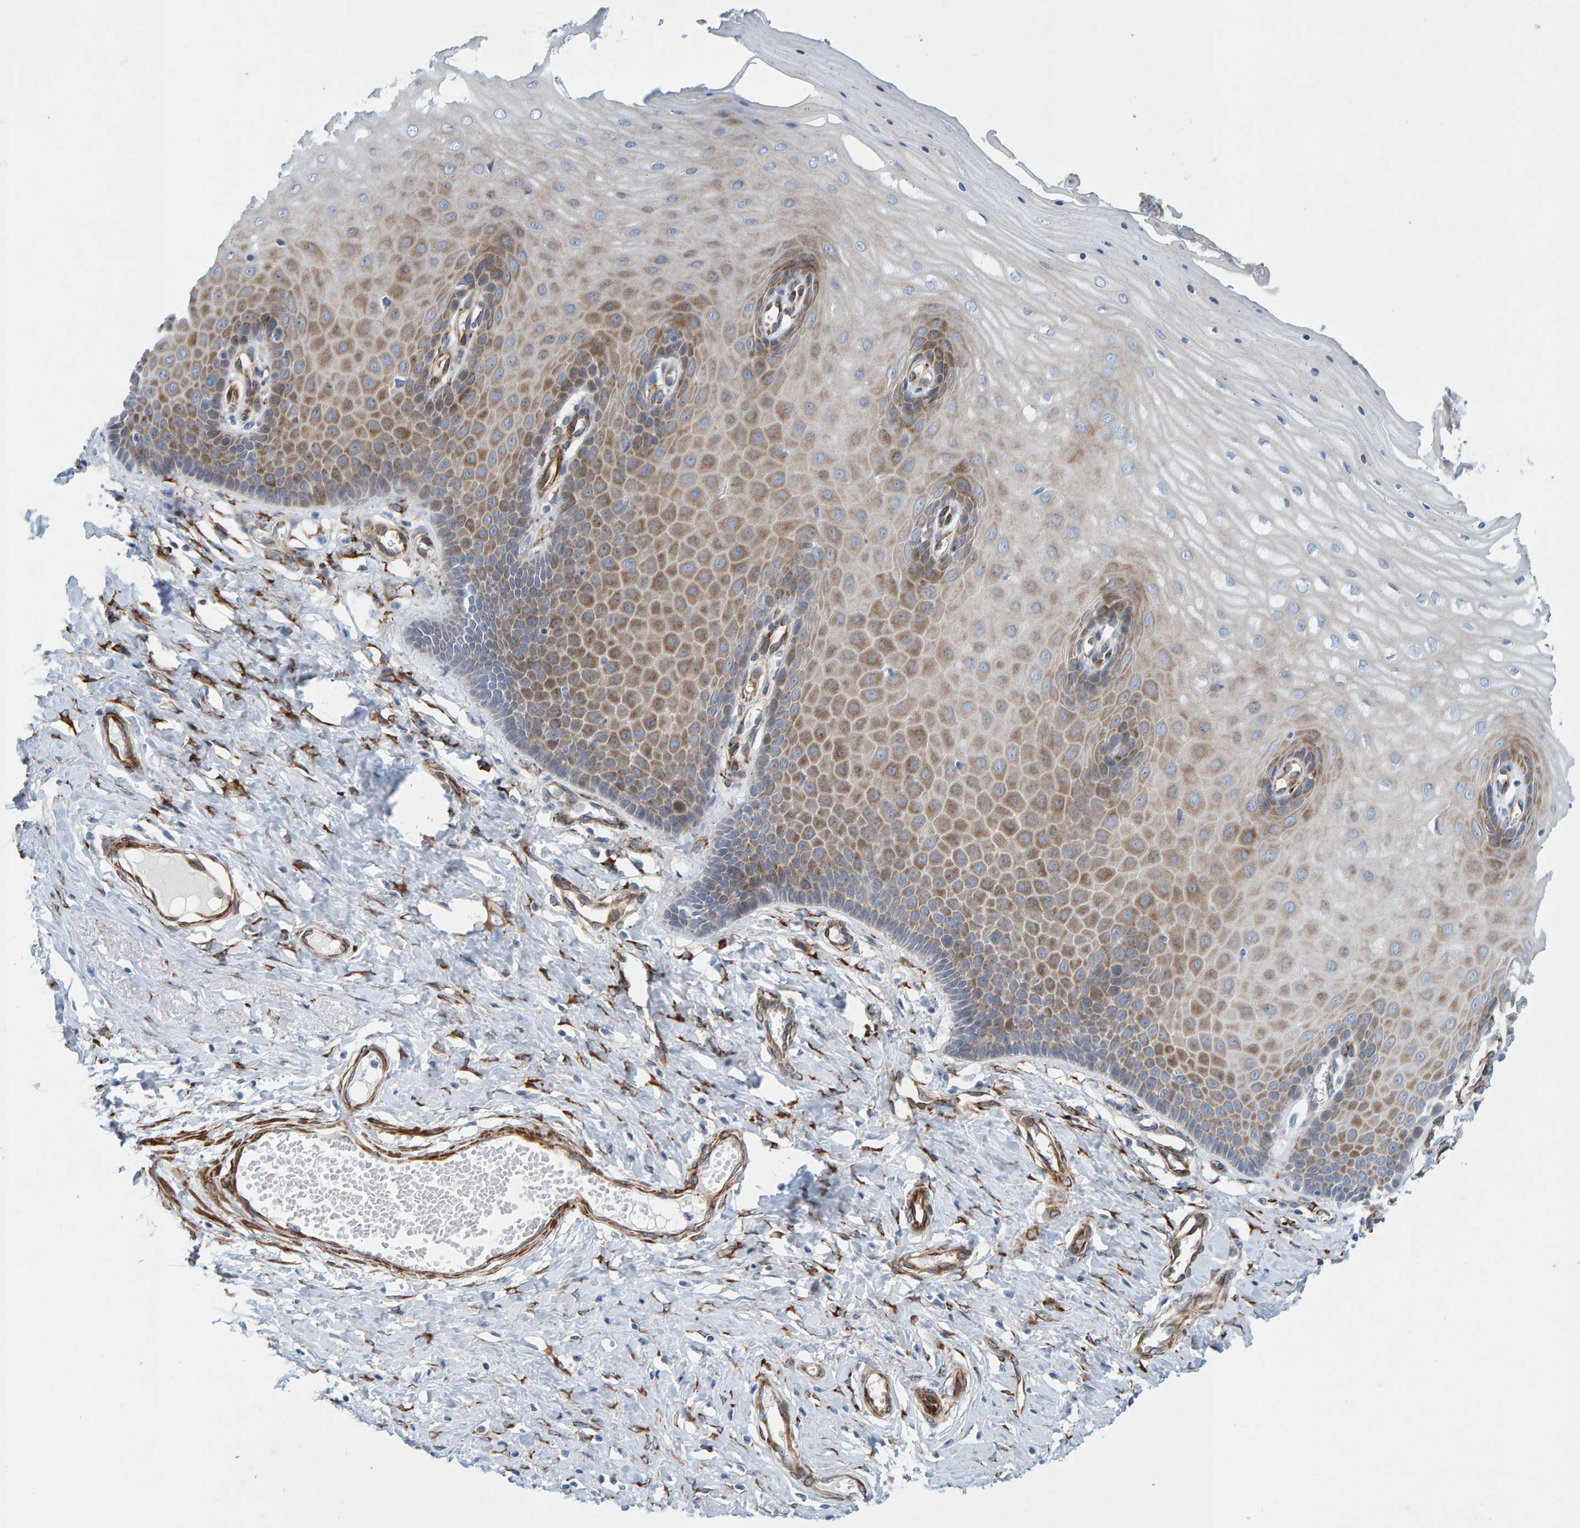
{"staining": {"intensity": "weak", "quantity": "<25%", "location": "cytoplasmic/membranous"}, "tissue": "cervix", "cell_type": "Glandular cells", "image_type": "normal", "snomed": [{"axis": "morphology", "description": "Normal tissue, NOS"}, {"axis": "topography", "description": "Cervix"}], "caption": "Protein analysis of benign cervix shows no significant positivity in glandular cells.", "gene": "MMP16", "patient": {"sex": "female", "age": 55}}